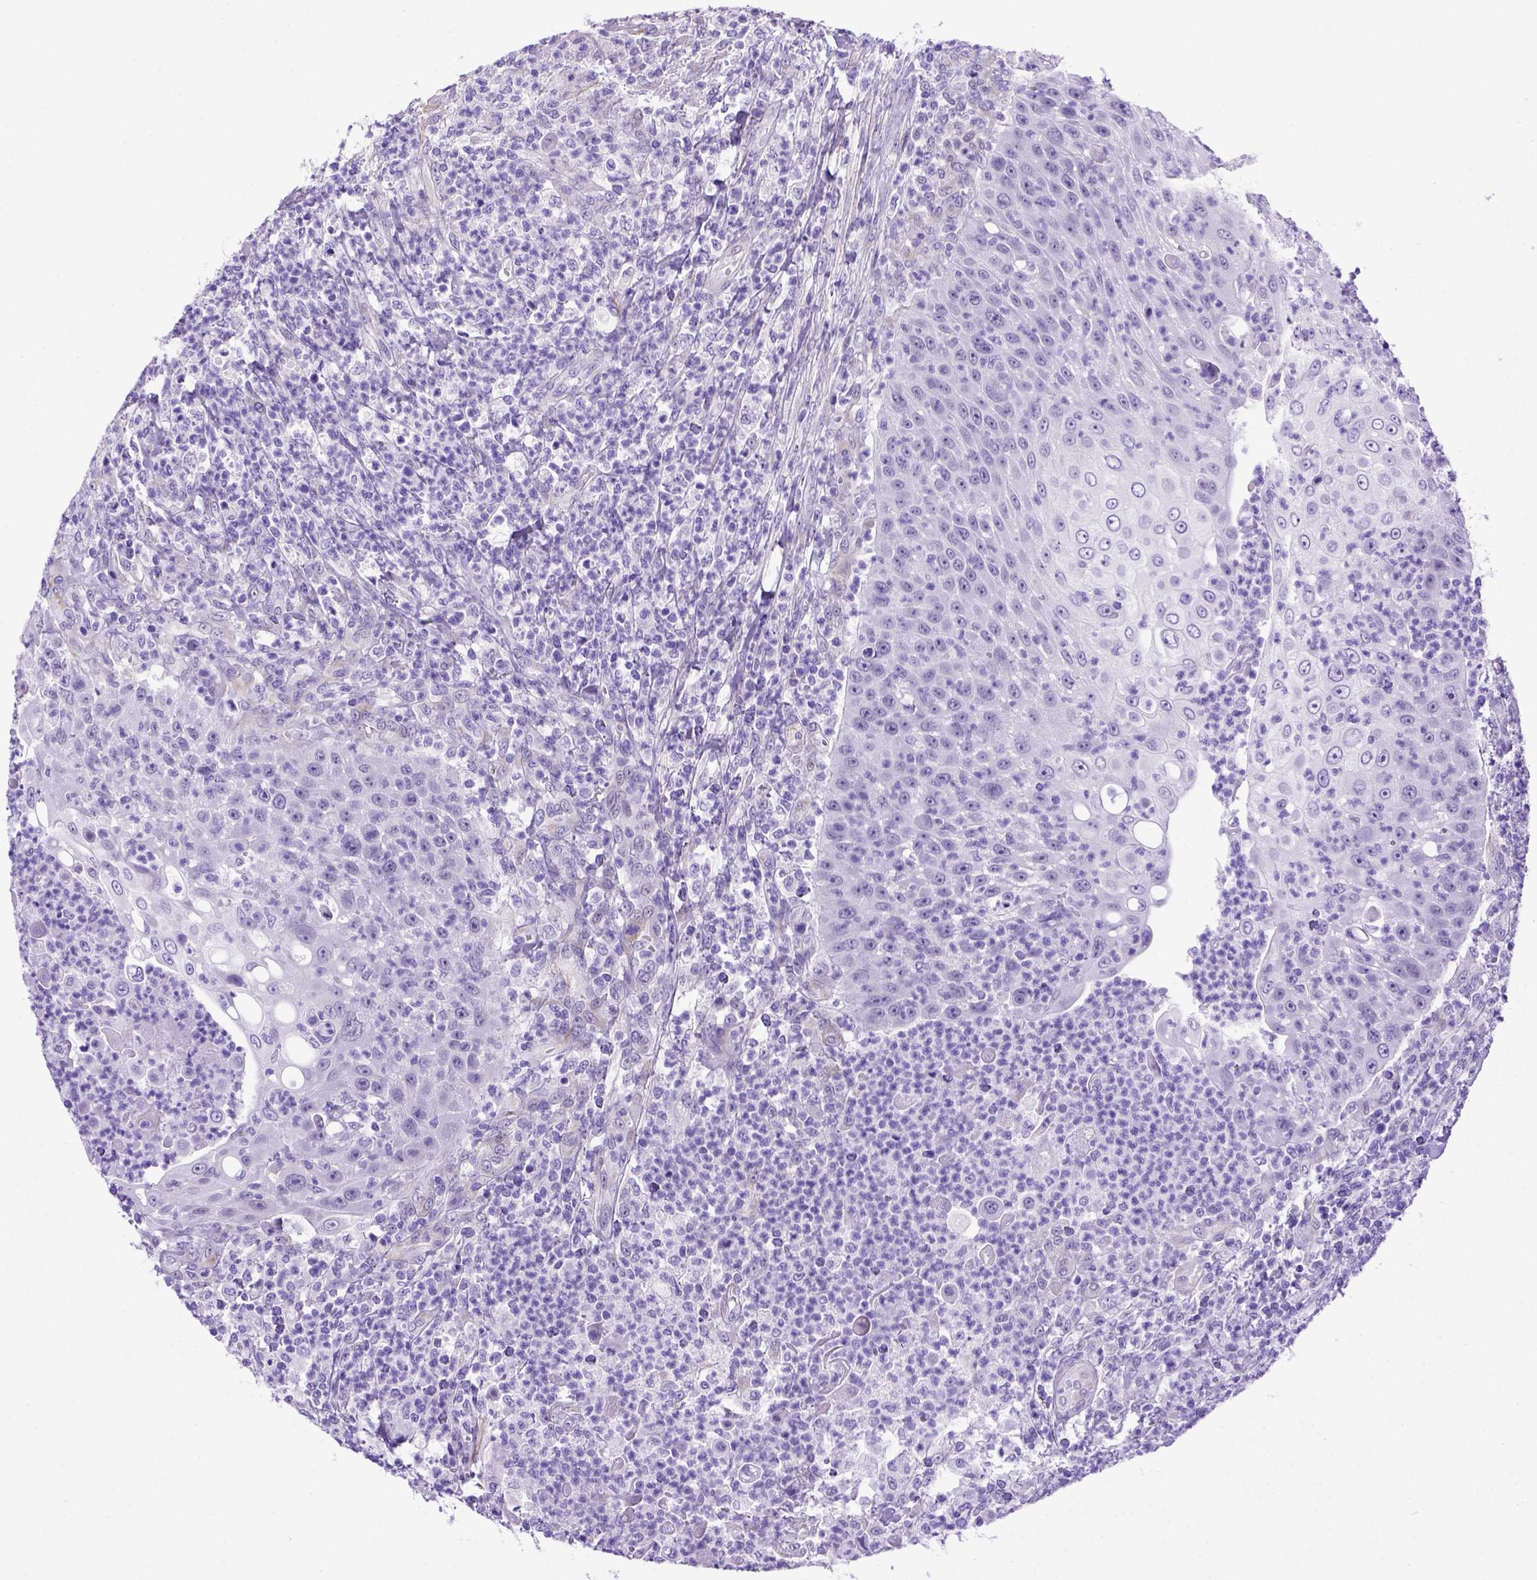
{"staining": {"intensity": "negative", "quantity": "none", "location": "none"}, "tissue": "head and neck cancer", "cell_type": "Tumor cells", "image_type": "cancer", "snomed": [{"axis": "morphology", "description": "Squamous cell carcinoma, NOS"}, {"axis": "topography", "description": "Head-Neck"}], "caption": "An immunohistochemistry image of head and neck cancer is shown. There is no staining in tumor cells of head and neck cancer.", "gene": "ADAM12", "patient": {"sex": "male", "age": 69}}